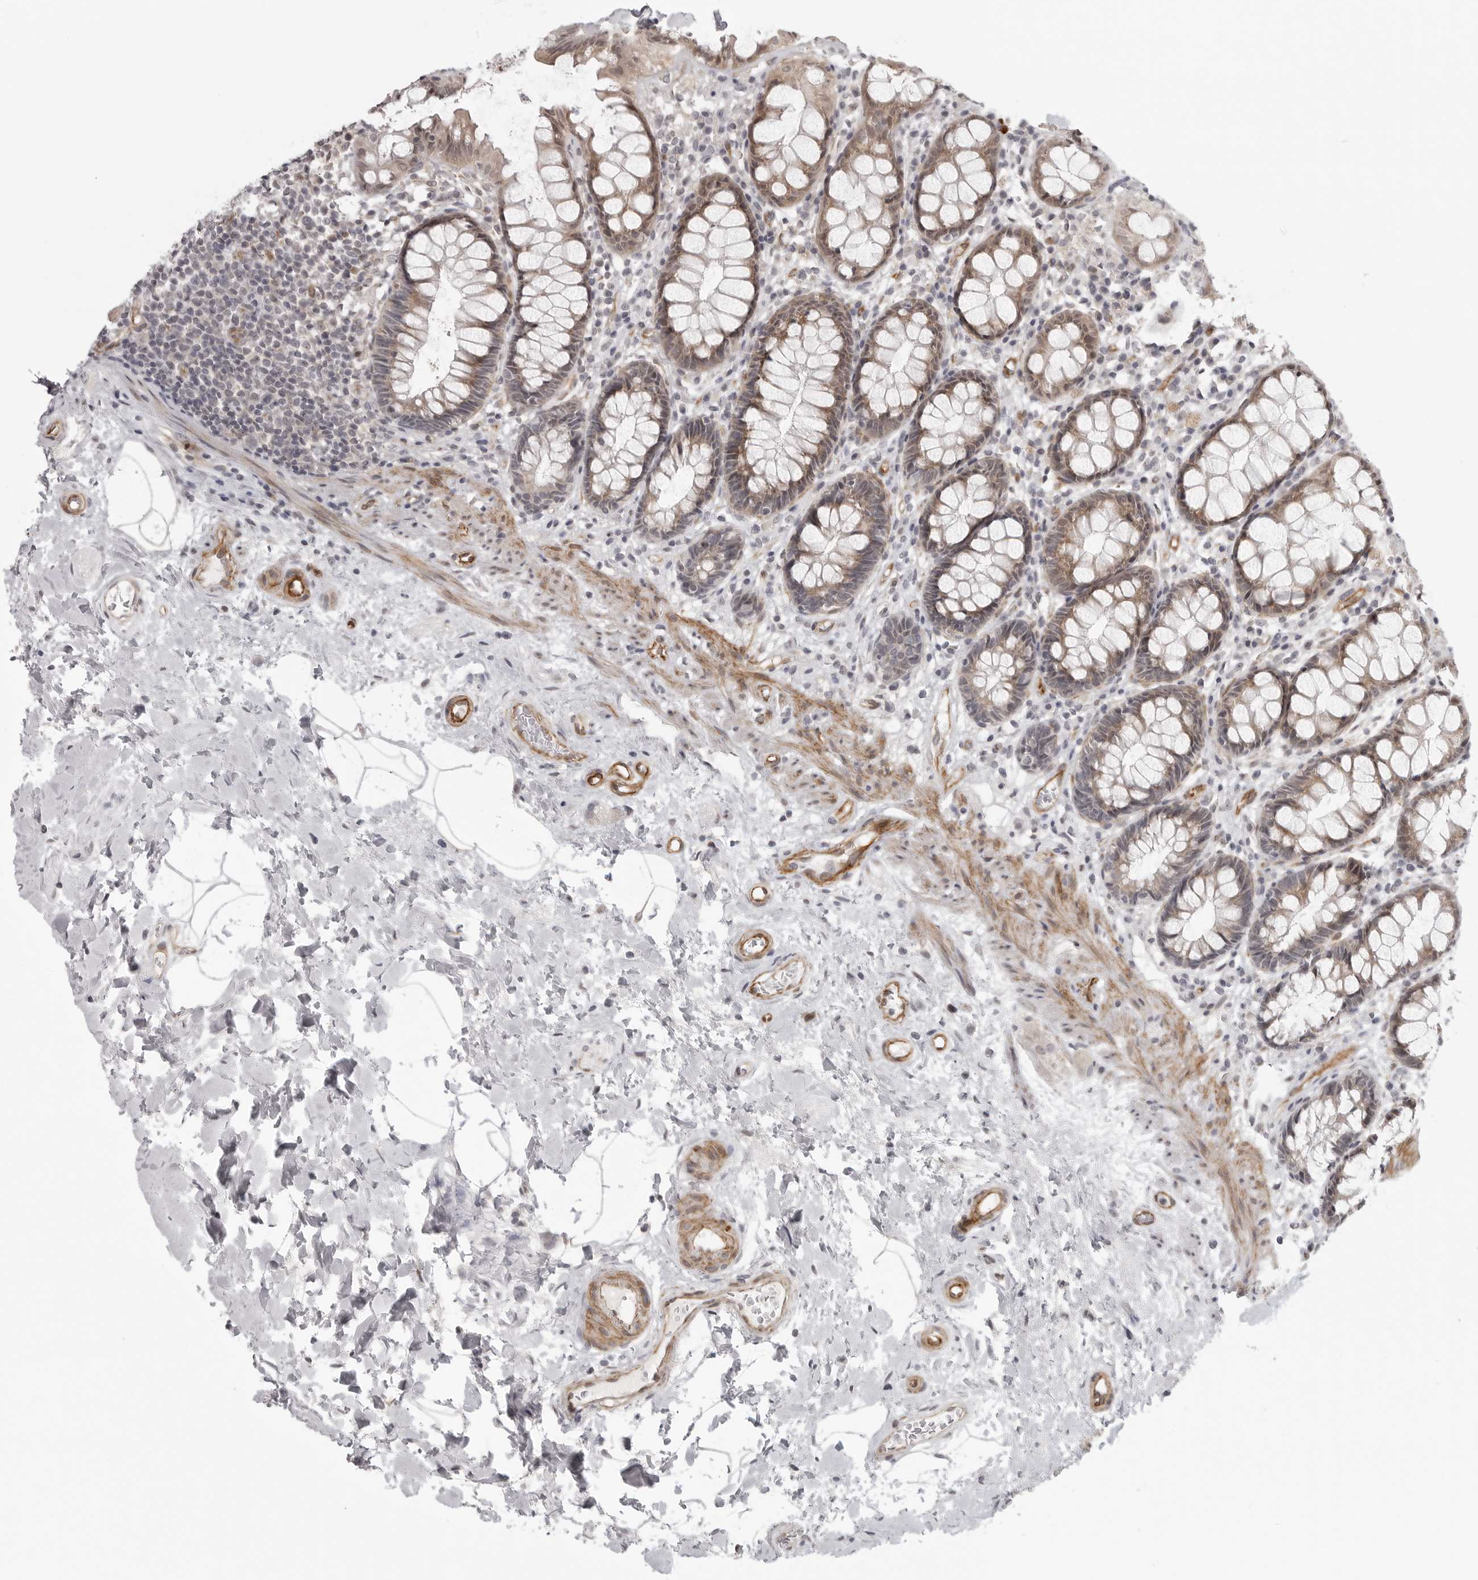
{"staining": {"intensity": "moderate", "quantity": ">75%", "location": "cytoplasmic/membranous"}, "tissue": "rectum", "cell_type": "Glandular cells", "image_type": "normal", "snomed": [{"axis": "morphology", "description": "Normal tissue, NOS"}, {"axis": "topography", "description": "Rectum"}], "caption": "Protein staining of unremarkable rectum exhibits moderate cytoplasmic/membranous expression in about >75% of glandular cells. The protein of interest is shown in brown color, while the nuclei are stained blue.", "gene": "TUT4", "patient": {"sex": "male", "age": 64}}